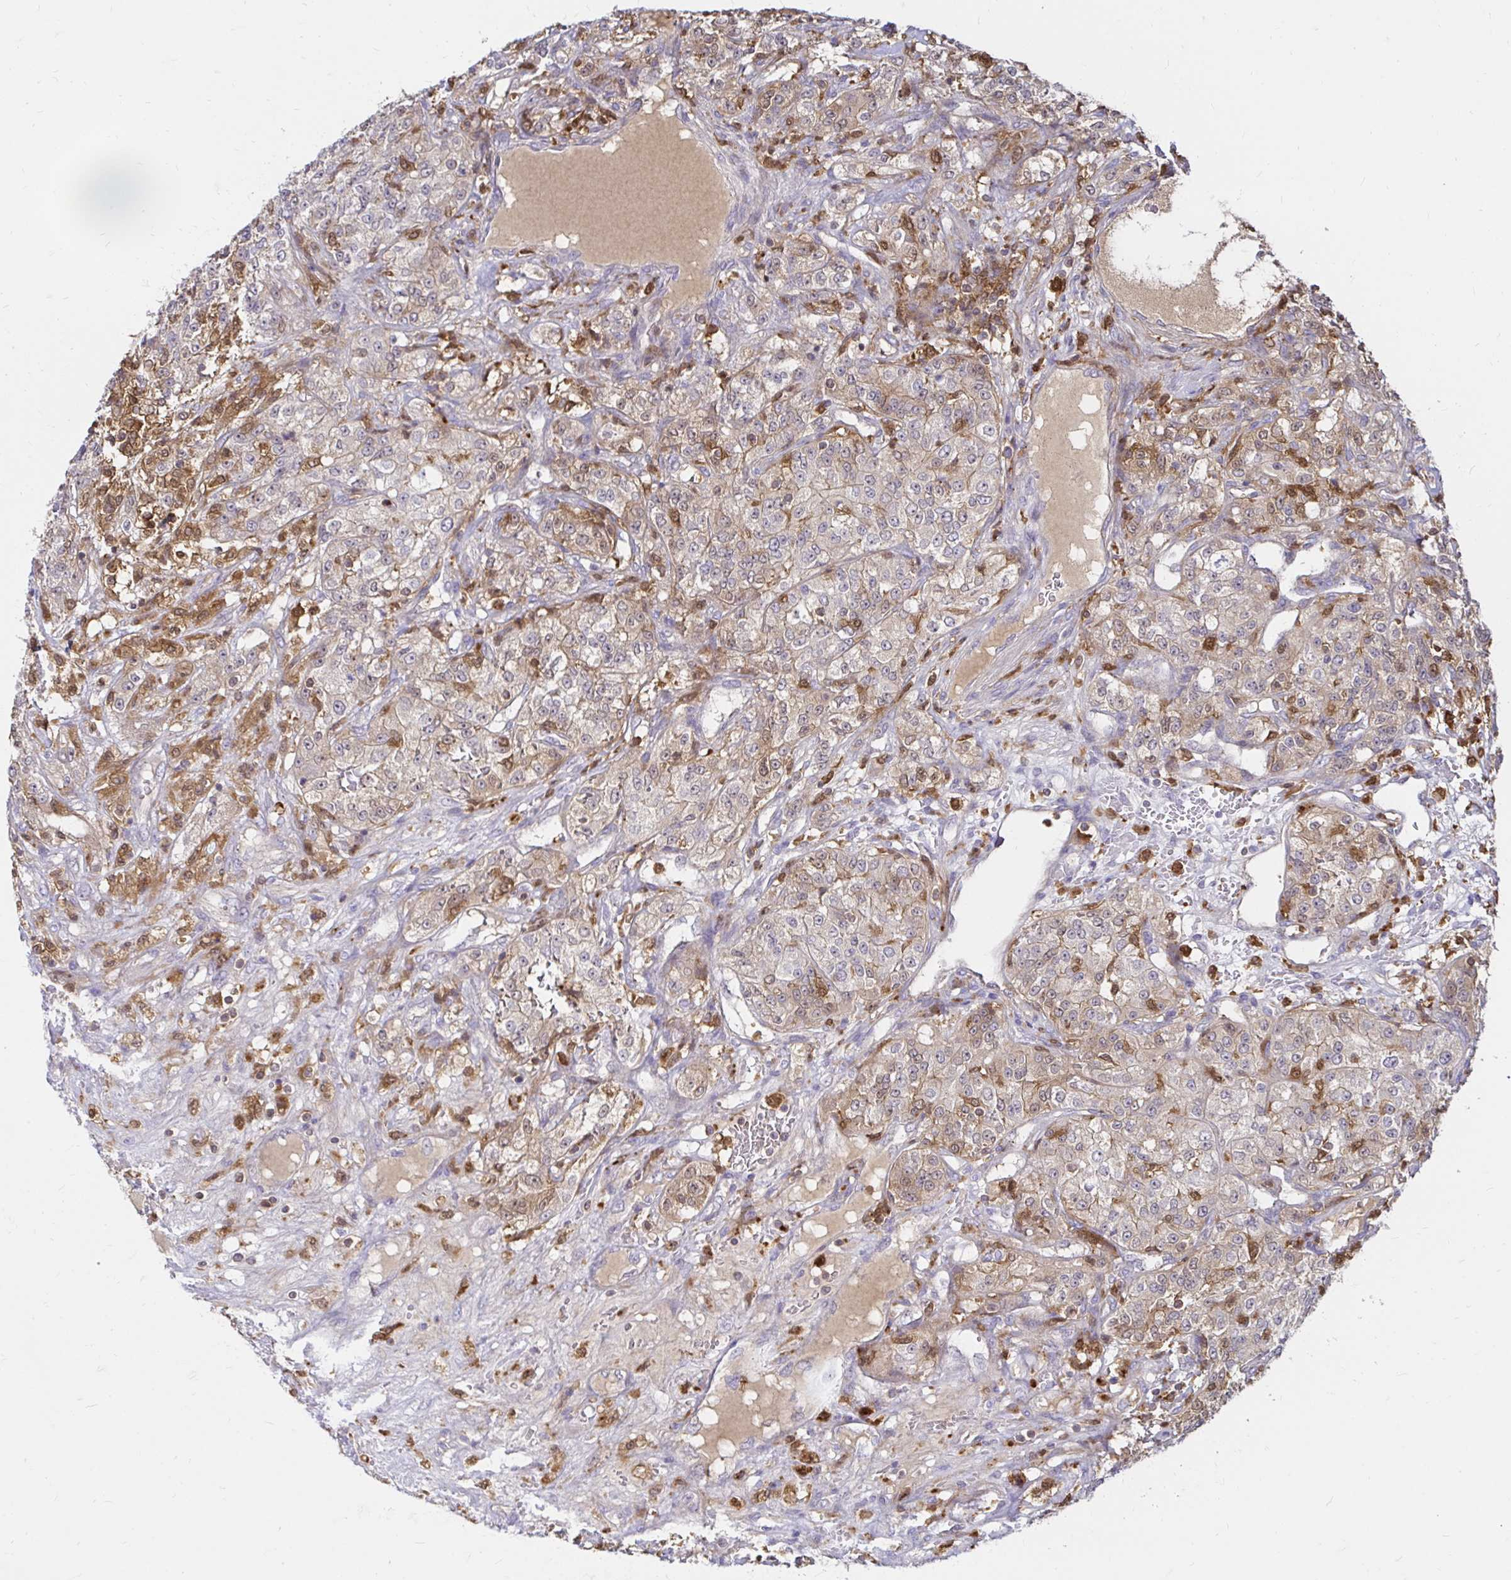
{"staining": {"intensity": "weak", "quantity": "<25%", "location": "cytoplasmic/membranous"}, "tissue": "renal cancer", "cell_type": "Tumor cells", "image_type": "cancer", "snomed": [{"axis": "morphology", "description": "Adenocarcinoma, NOS"}, {"axis": "topography", "description": "Kidney"}], "caption": "The IHC histopathology image has no significant expression in tumor cells of renal cancer (adenocarcinoma) tissue. (DAB (3,3'-diaminobenzidine) IHC with hematoxylin counter stain).", "gene": "PYCARD", "patient": {"sex": "female", "age": 63}}